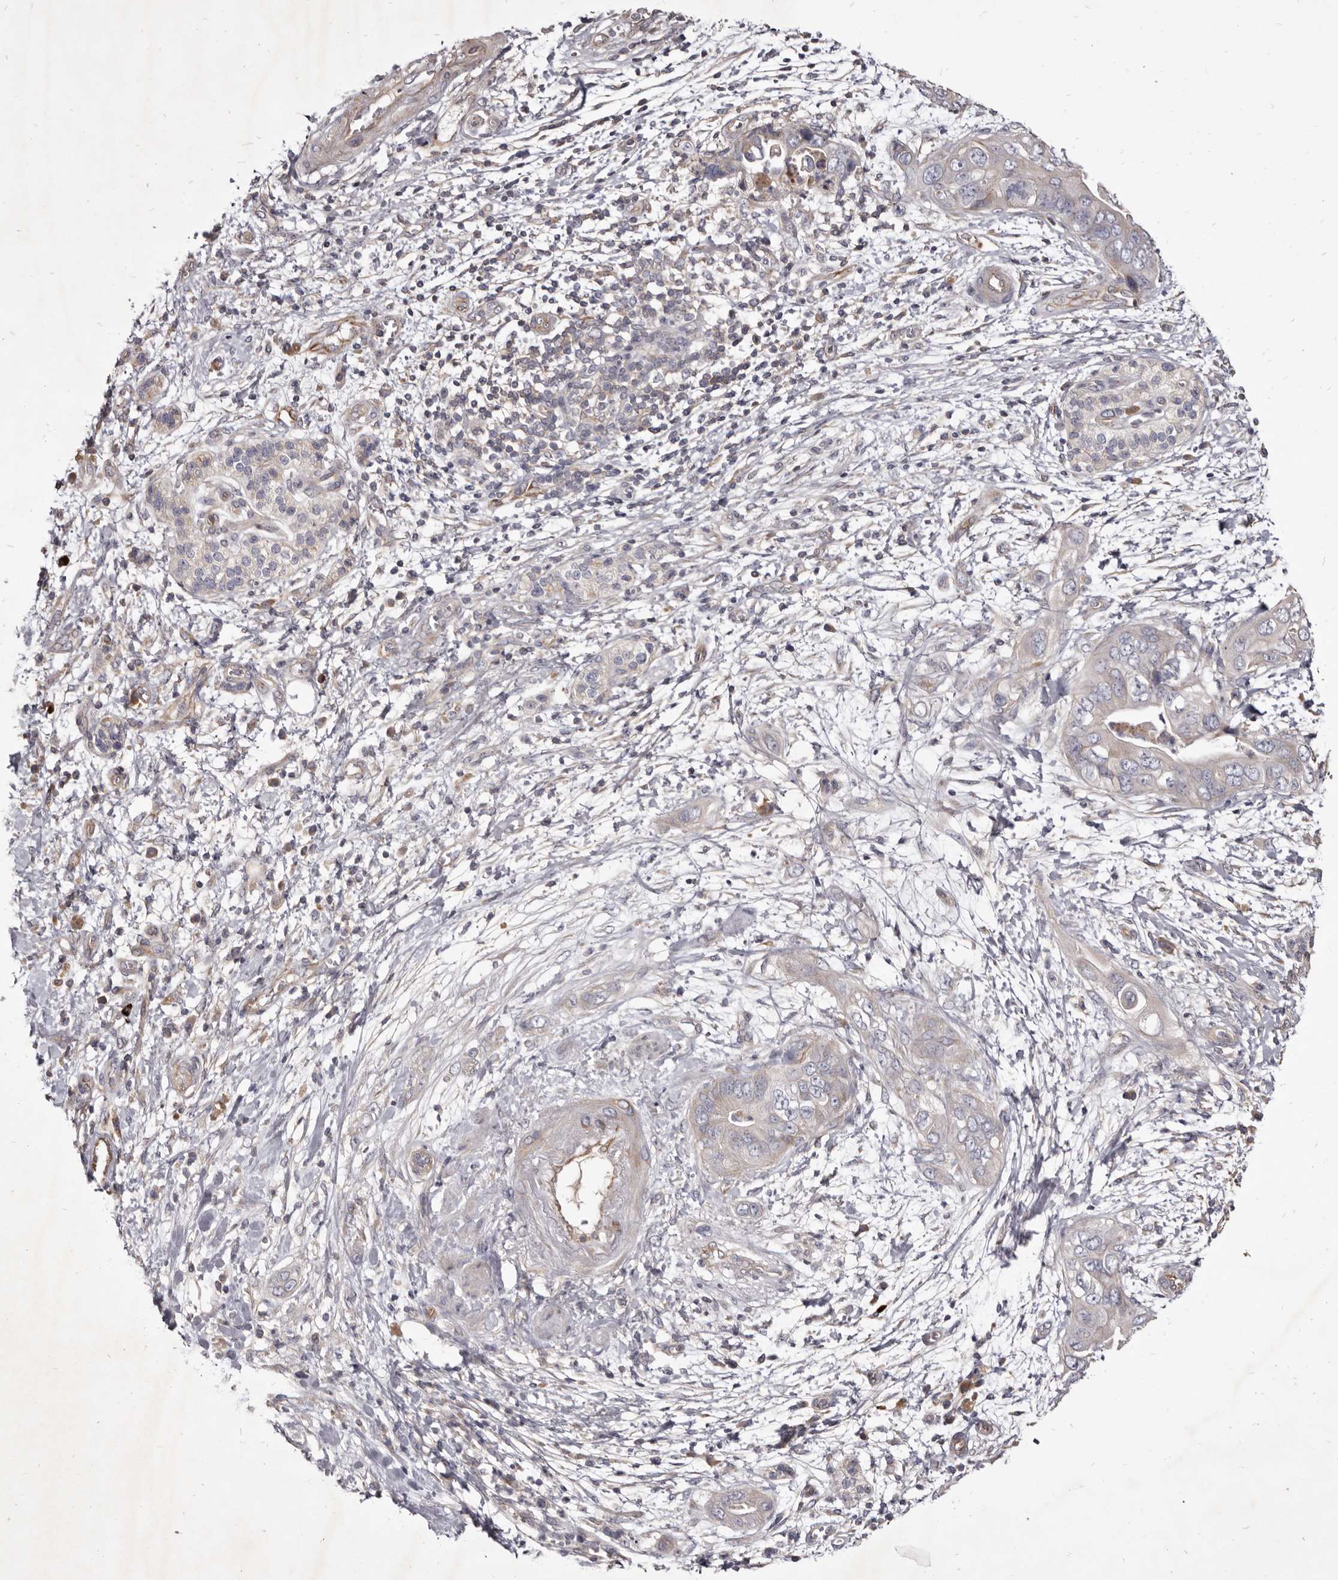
{"staining": {"intensity": "negative", "quantity": "none", "location": "none"}, "tissue": "pancreatic cancer", "cell_type": "Tumor cells", "image_type": "cancer", "snomed": [{"axis": "morphology", "description": "Adenocarcinoma, NOS"}, {"axis": "topography", "description": "Pancreas"}], "caption": "Photomicrograph shows no protein positivity in tumor cells of pancreatic cancer tissue.", "gene": "FAS", "patient": {"sex": "female", "age": 78}}